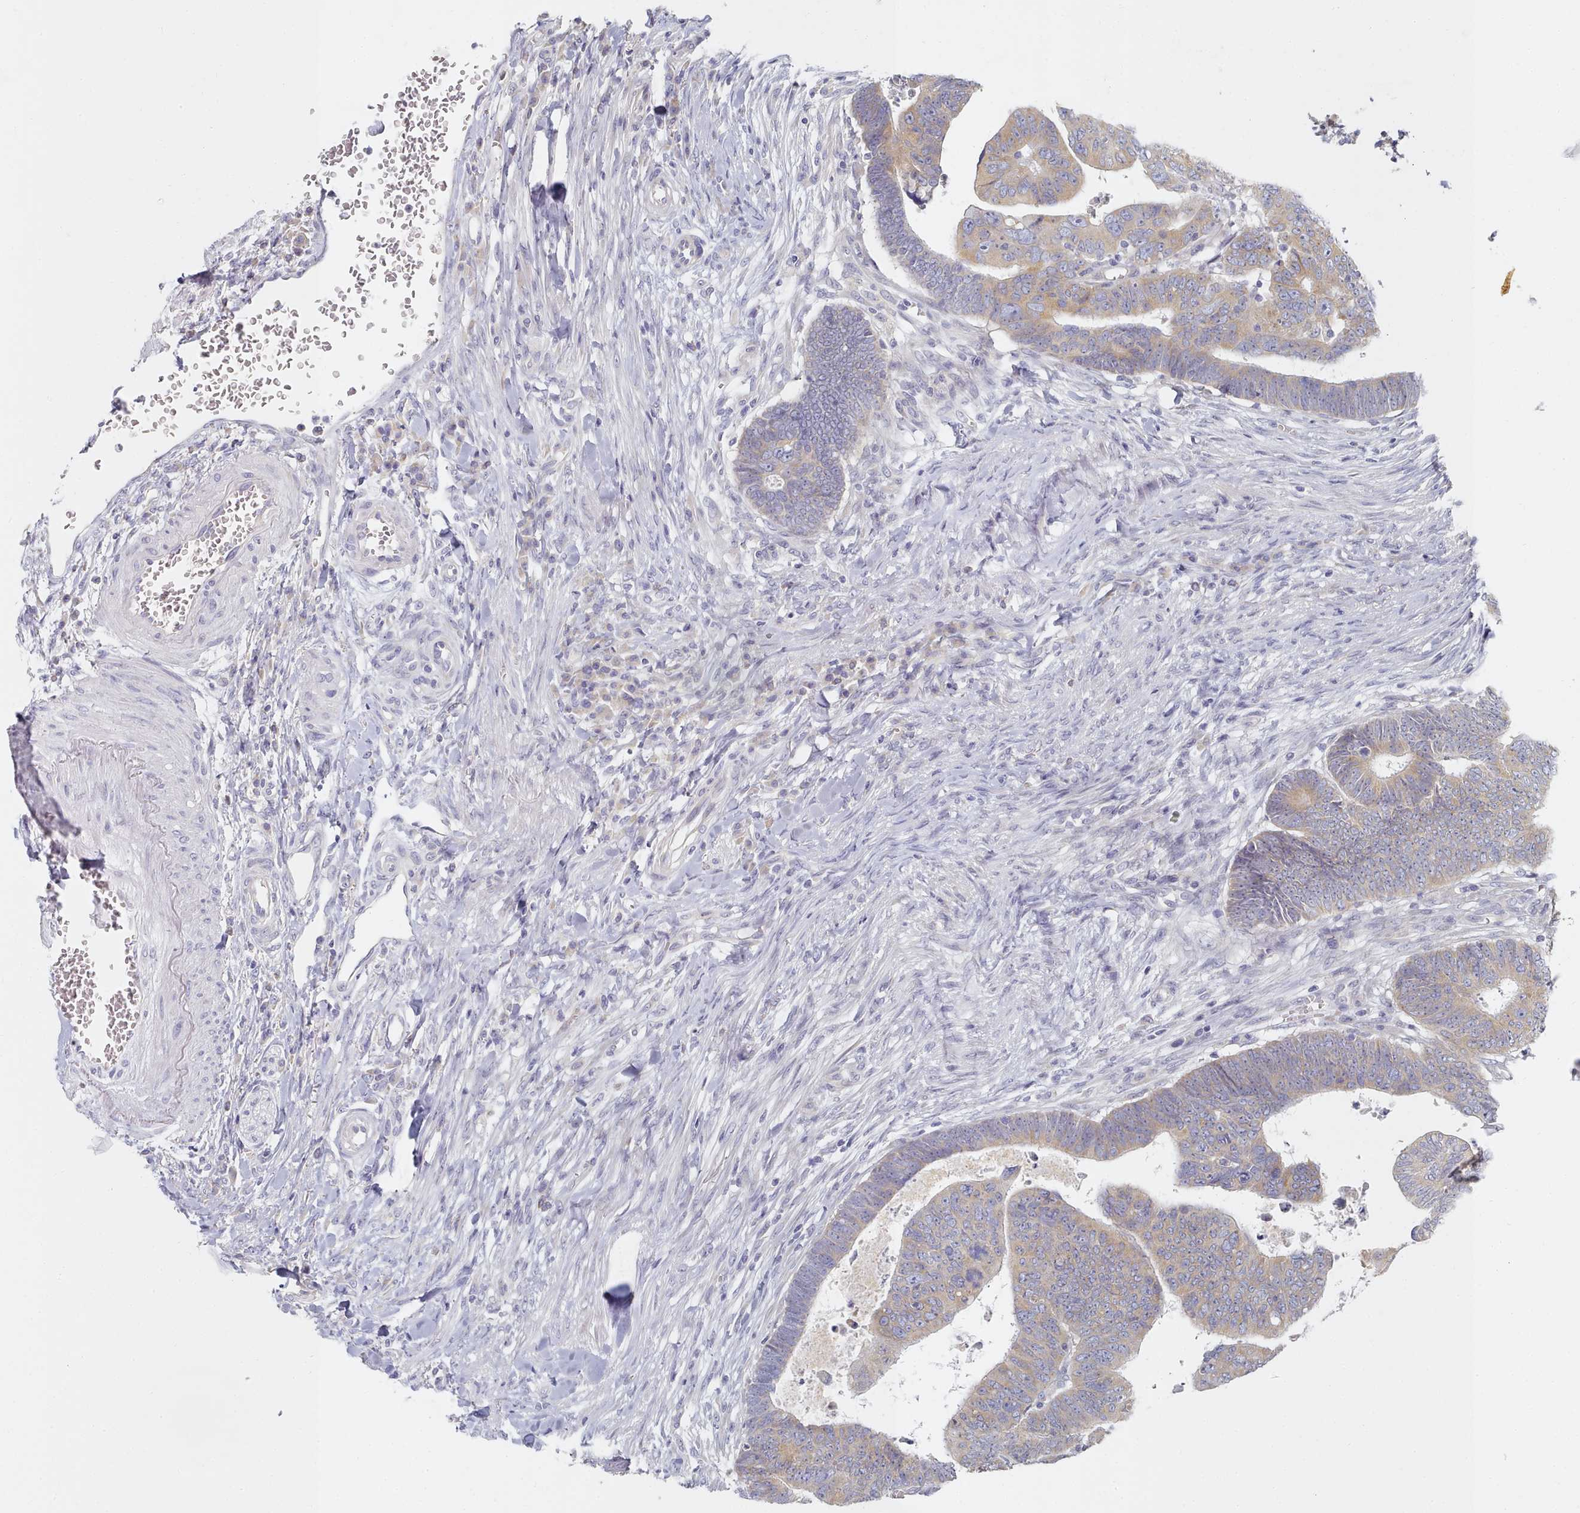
{"staining": {"intensity": "weak", "quantity": ">75%", "location": "cytoplasmic/membranous"}, "tissue": "colorectal cancer", "cell_type": "Tumor cells", "image_type": "cancer", "snomed": [{"axis": "morphology", "description": "Normal tissue, NOS"}, {"axis": "morphology", "description": "Adenocarcinoma, NOS"}, {"axis": "topography", "description": "Rectum"}], "caption": "A histopathology image of human adenocarcinoma (colorectal) stained for a protein demonstrates weak cytoplasmic/membranous brown staining in tumor cells. The staining was performed using DAB, with brown indicating positive protein expression. Nuclei are stained blue with hematoxylin.", "gene": "TYW1B", "patient": {"sex": "female", "age": 65}}